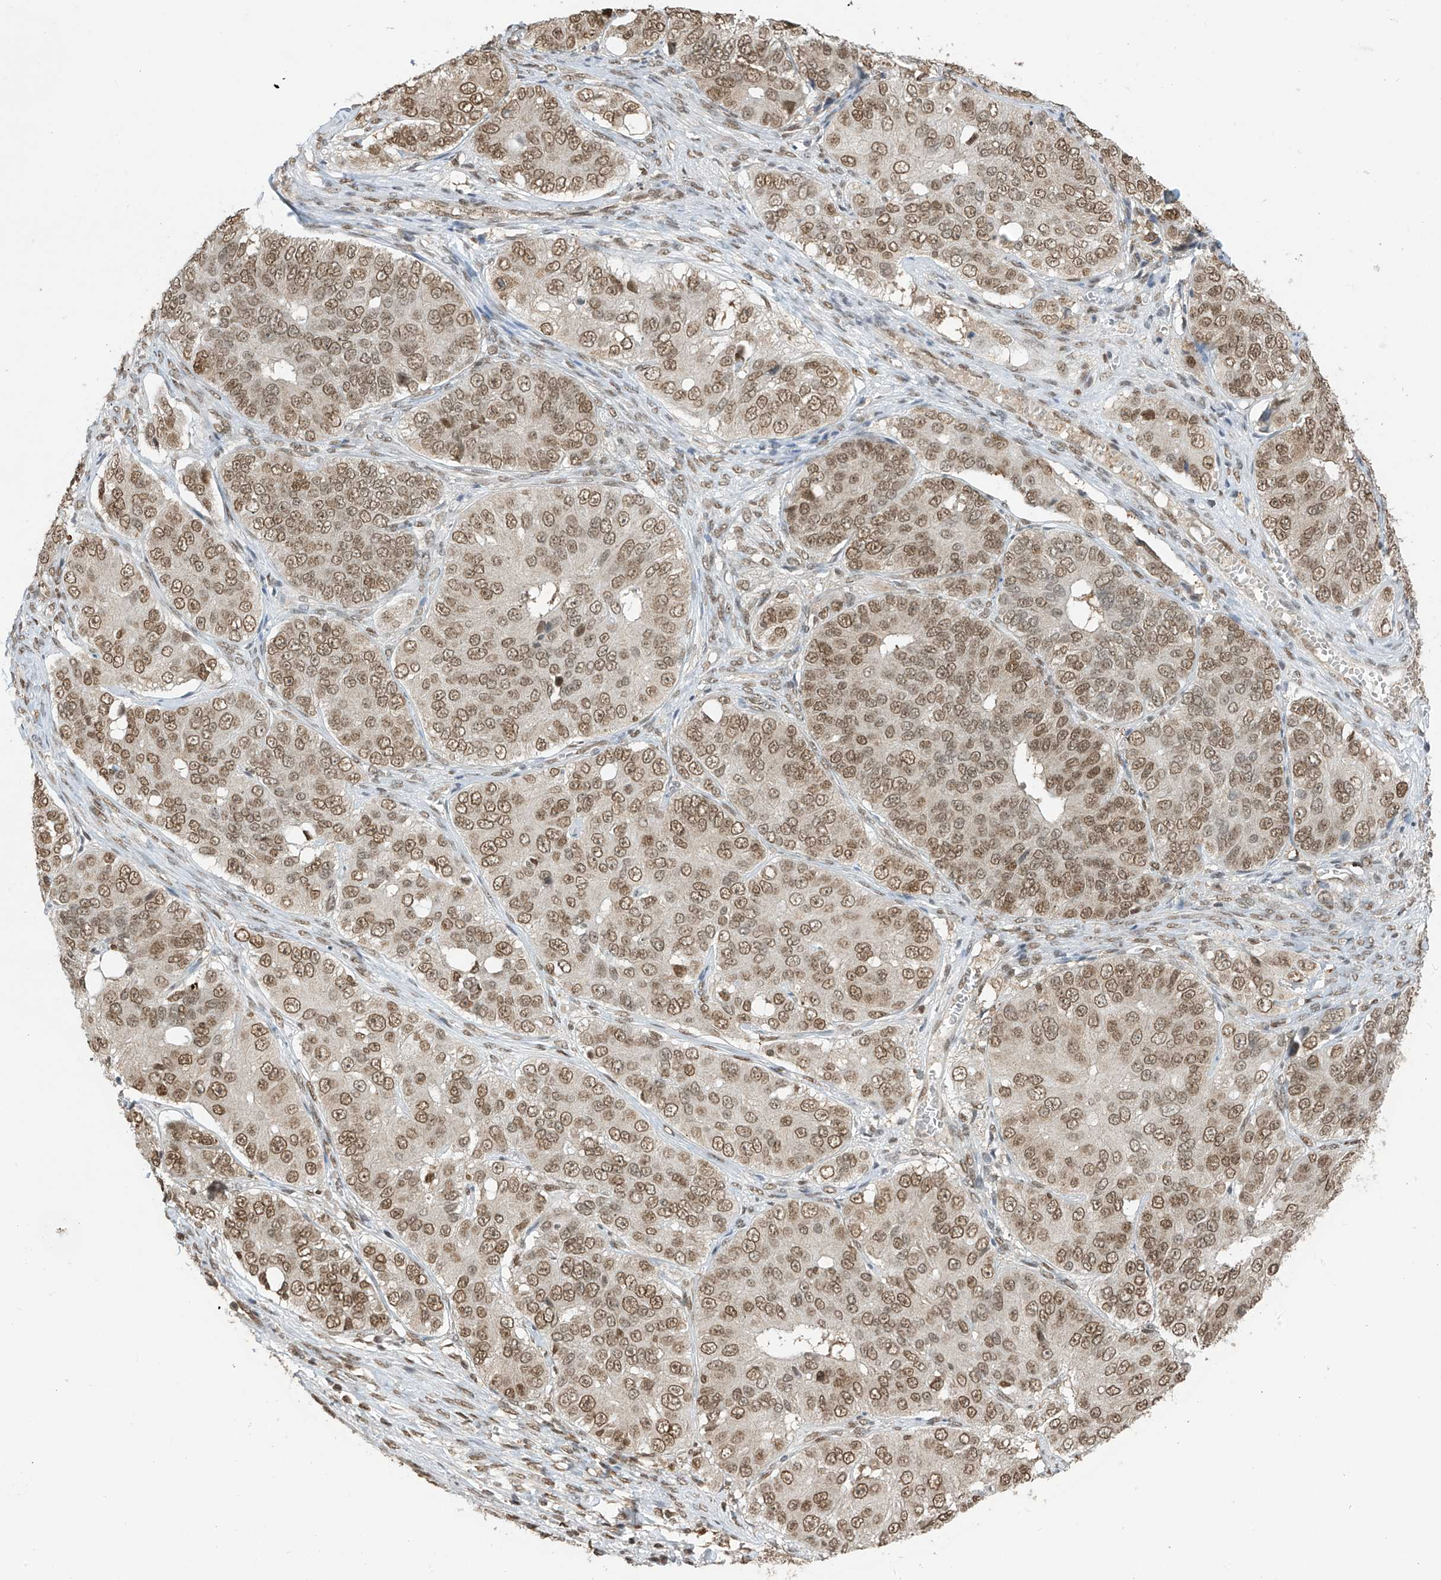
{"staining": {"intensity": "moderate", "quantity": ">75%", "location": "nuclear"}, "tissue": "ovarian cancer", "cell_type": "Tumor cells", "image_type": "cancer", "snomed": [{"axis": "morphology", "description": "Carcinoma, endometroid"}, {"axis": "topography", "description": "Ovary"}], "caption": "IHC photomicrograph of neoplastic tissue: endometroid carcinoma (ovarian) stained using IHC reveals medium levels of moderate protein expression localized specifically in the nuclear of tumor cells, appearing as a nuclear brown color.", "gene": "KPNB1", "patient": {"sex": "female", "age": 51}}